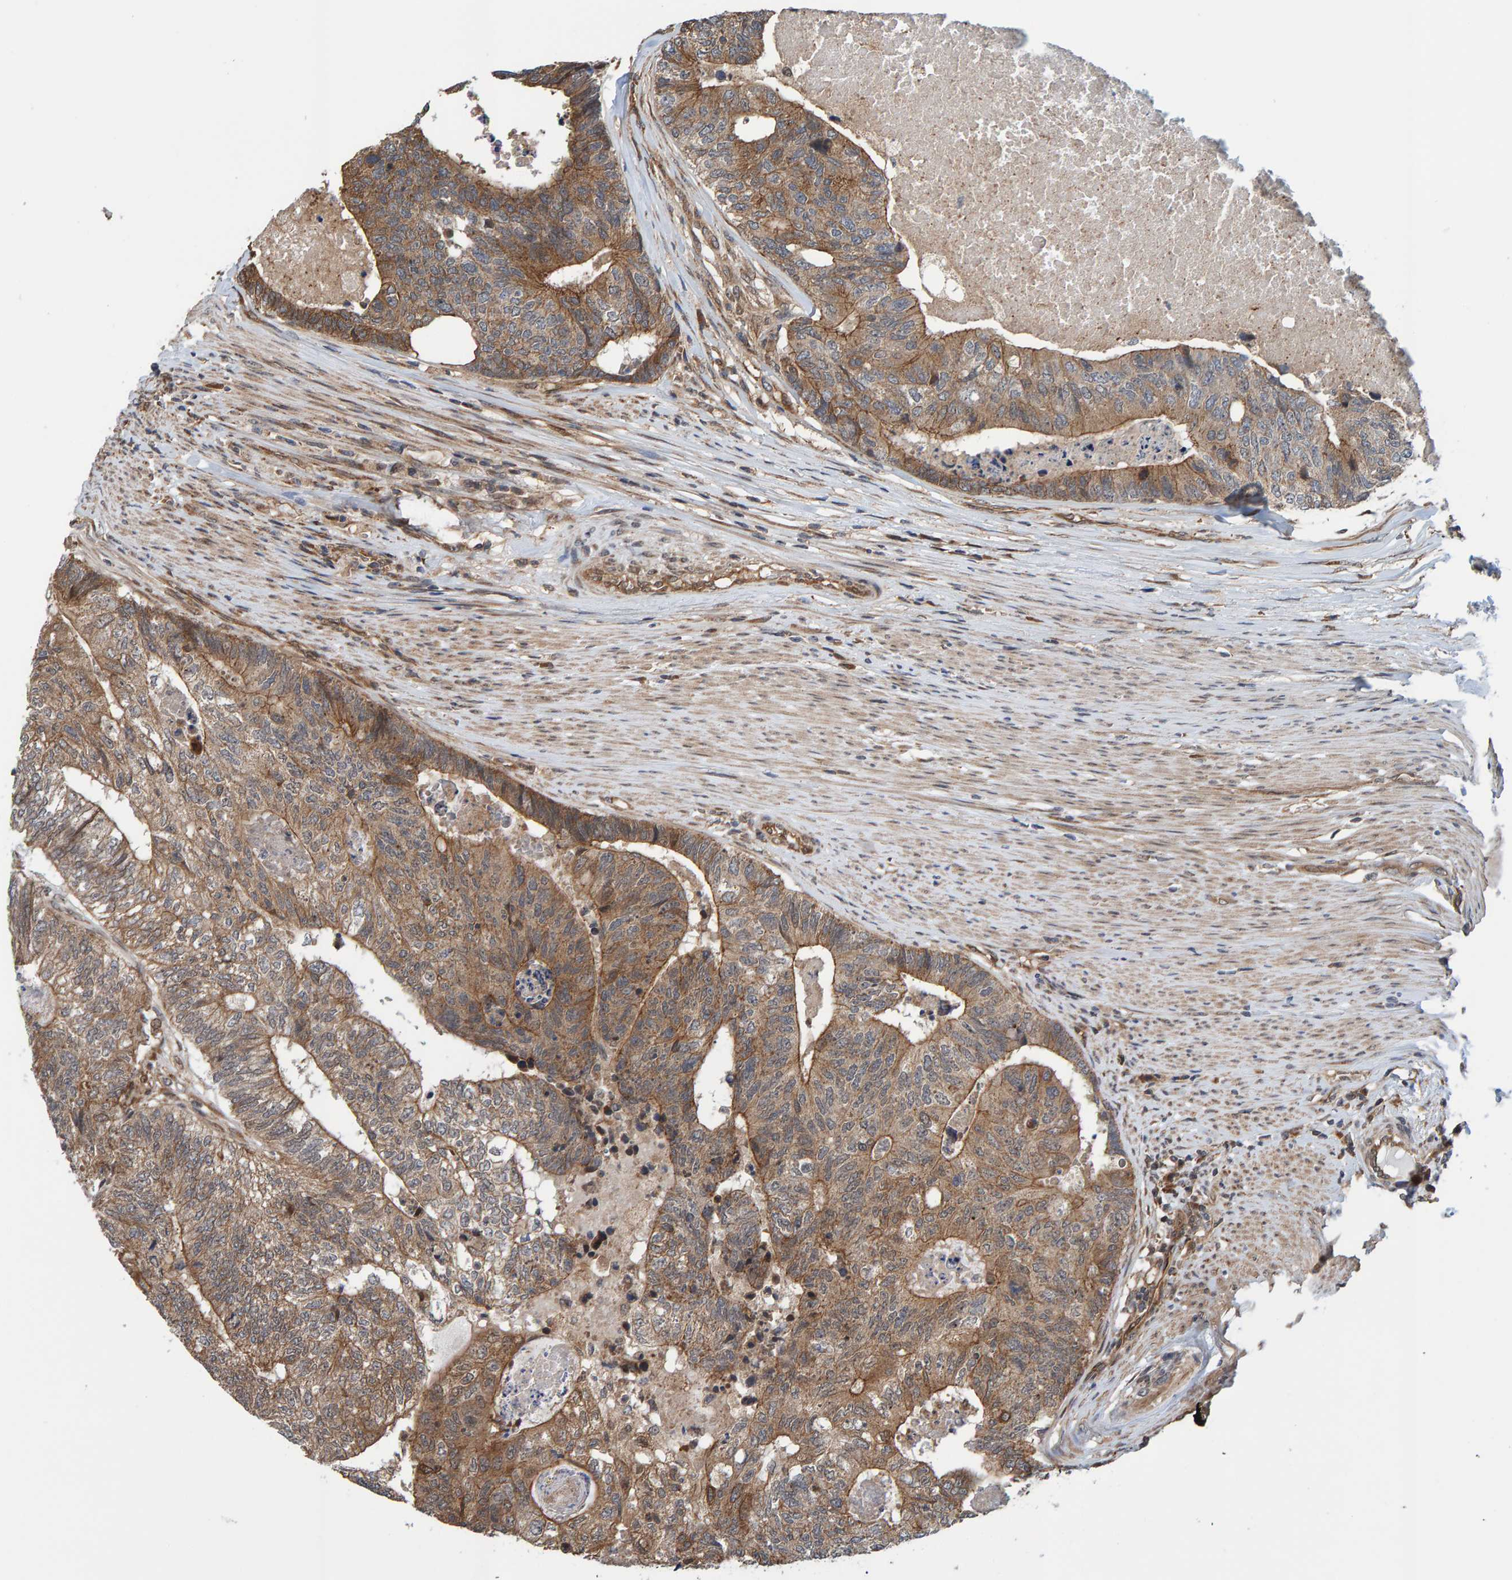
{"staining": {"intensity": "moderate", "quantity": ">75%", "location": "cytoplasmic/membranous"}, "tissue": "colorectal cancer", "cell_type": "Tumor cells", "image_type": "cancer", "snomed": [{"axis": "morphology", "description": "Adenocarcinoma, NOS"}, {"axis": "topography", "description": "Colon"}], "caption": "The micrograph reveals staining of adenocarcinoma (colorectal), revealing moderate cytoplasmic/membranous protein positivity (brown color) within tumor cells. Using DAB (3,3'-diaminobenzidine) (brown) and hematoxylin (blue) stains, captured at high magnification using brightfield microscopy.", "gene": "SCRN2", "patient": {"sex": "female", "age": 67}}